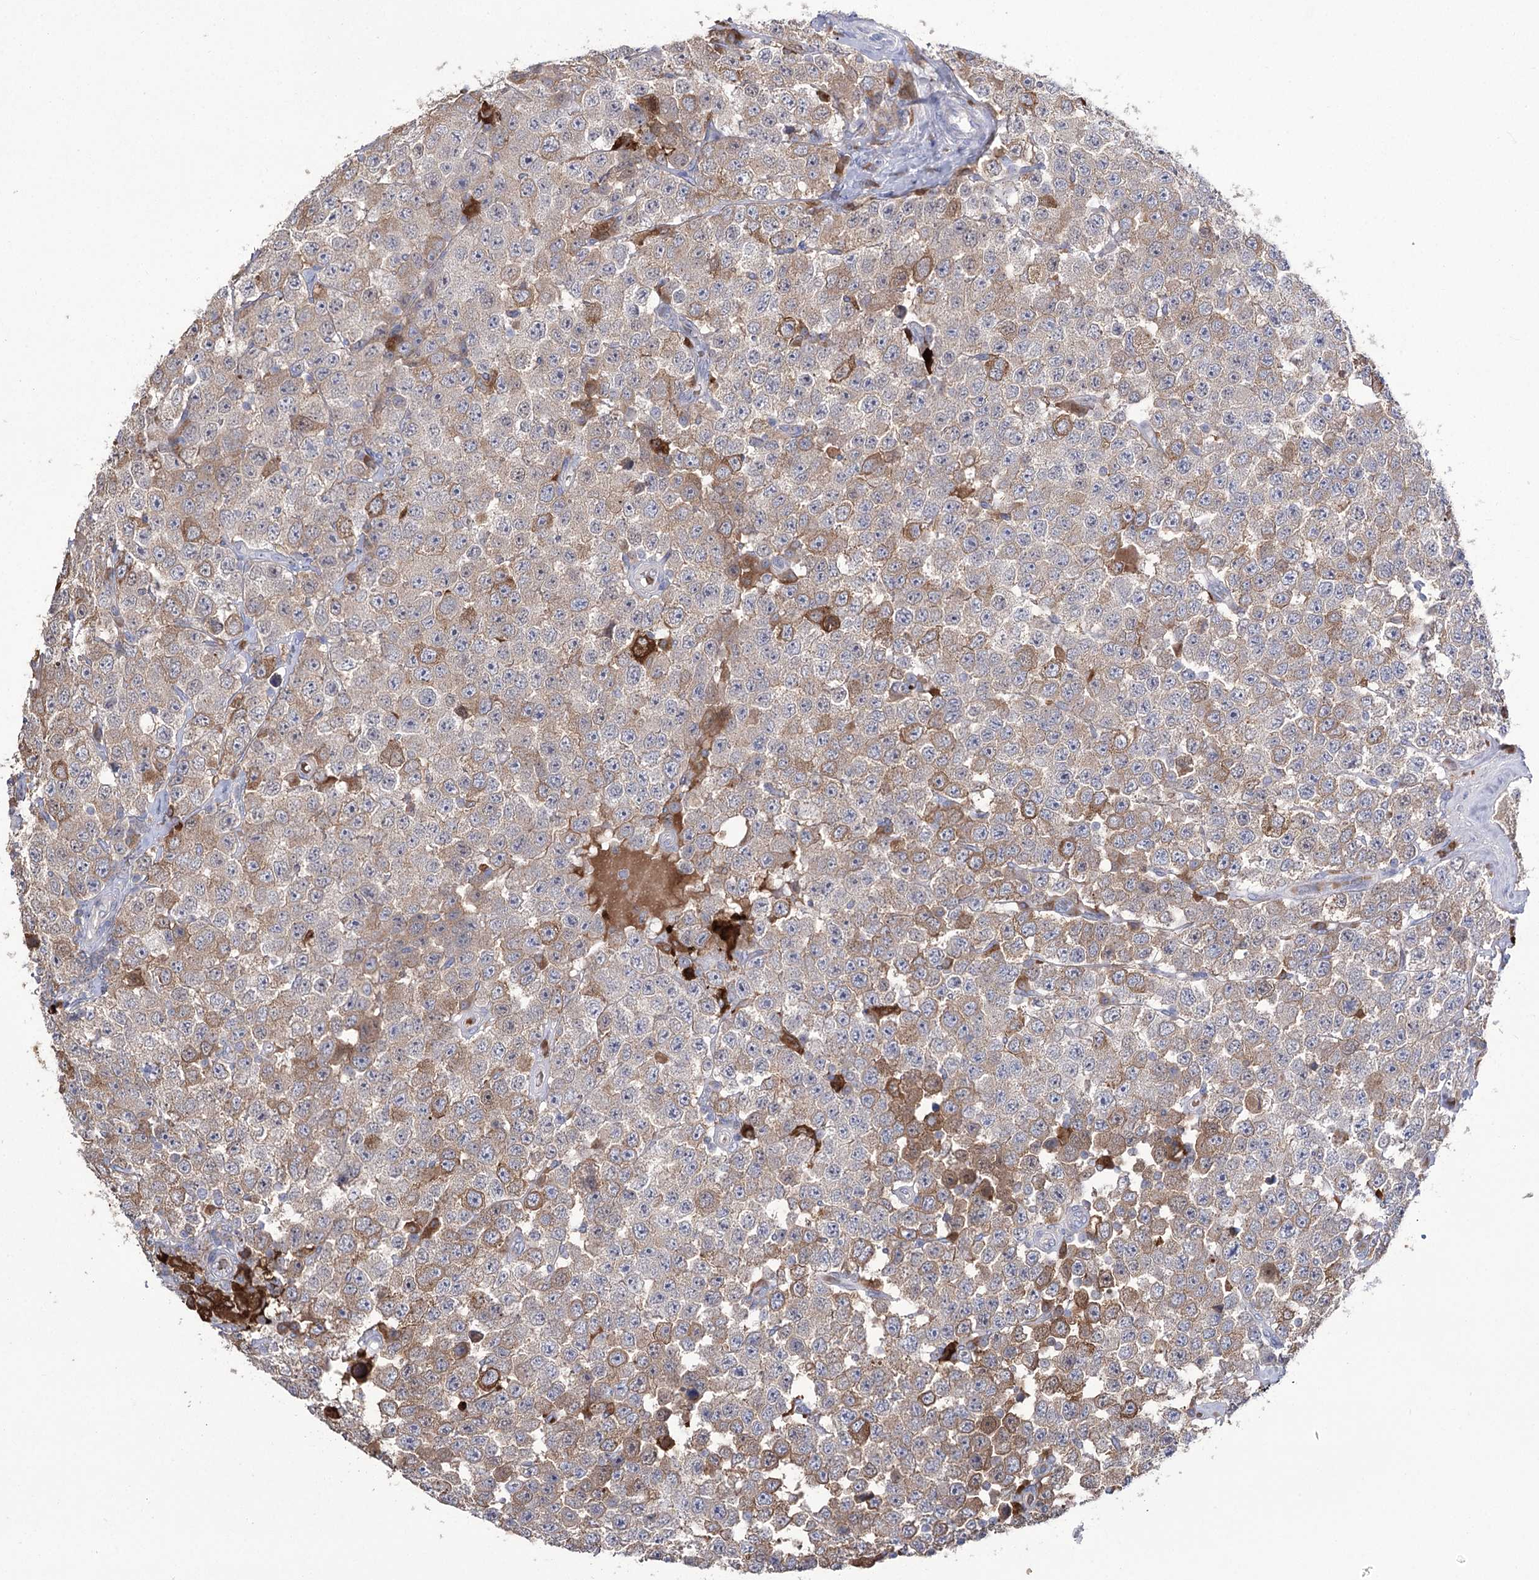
{"staining": {"intensity": "moderate", "quantity": ">75%", "location": "cytoplasmic/membranous"}, "tissue": "testis cancer", "cell_type": "Tumor cells", "image_type": "cancer", "snomed": [{"axis": "morphology", "description": "Seminoma, NOS"}, {"axis": "topography", "description": "Testis"}], "caption": "Immunohistochemistry of testis seminoma shows medium levels of moderate cytoplasmic/membranous expression in about >75% of tumor cells.", "gene": "ZNF622", "patient": {"sex": "male", "age": 28}}